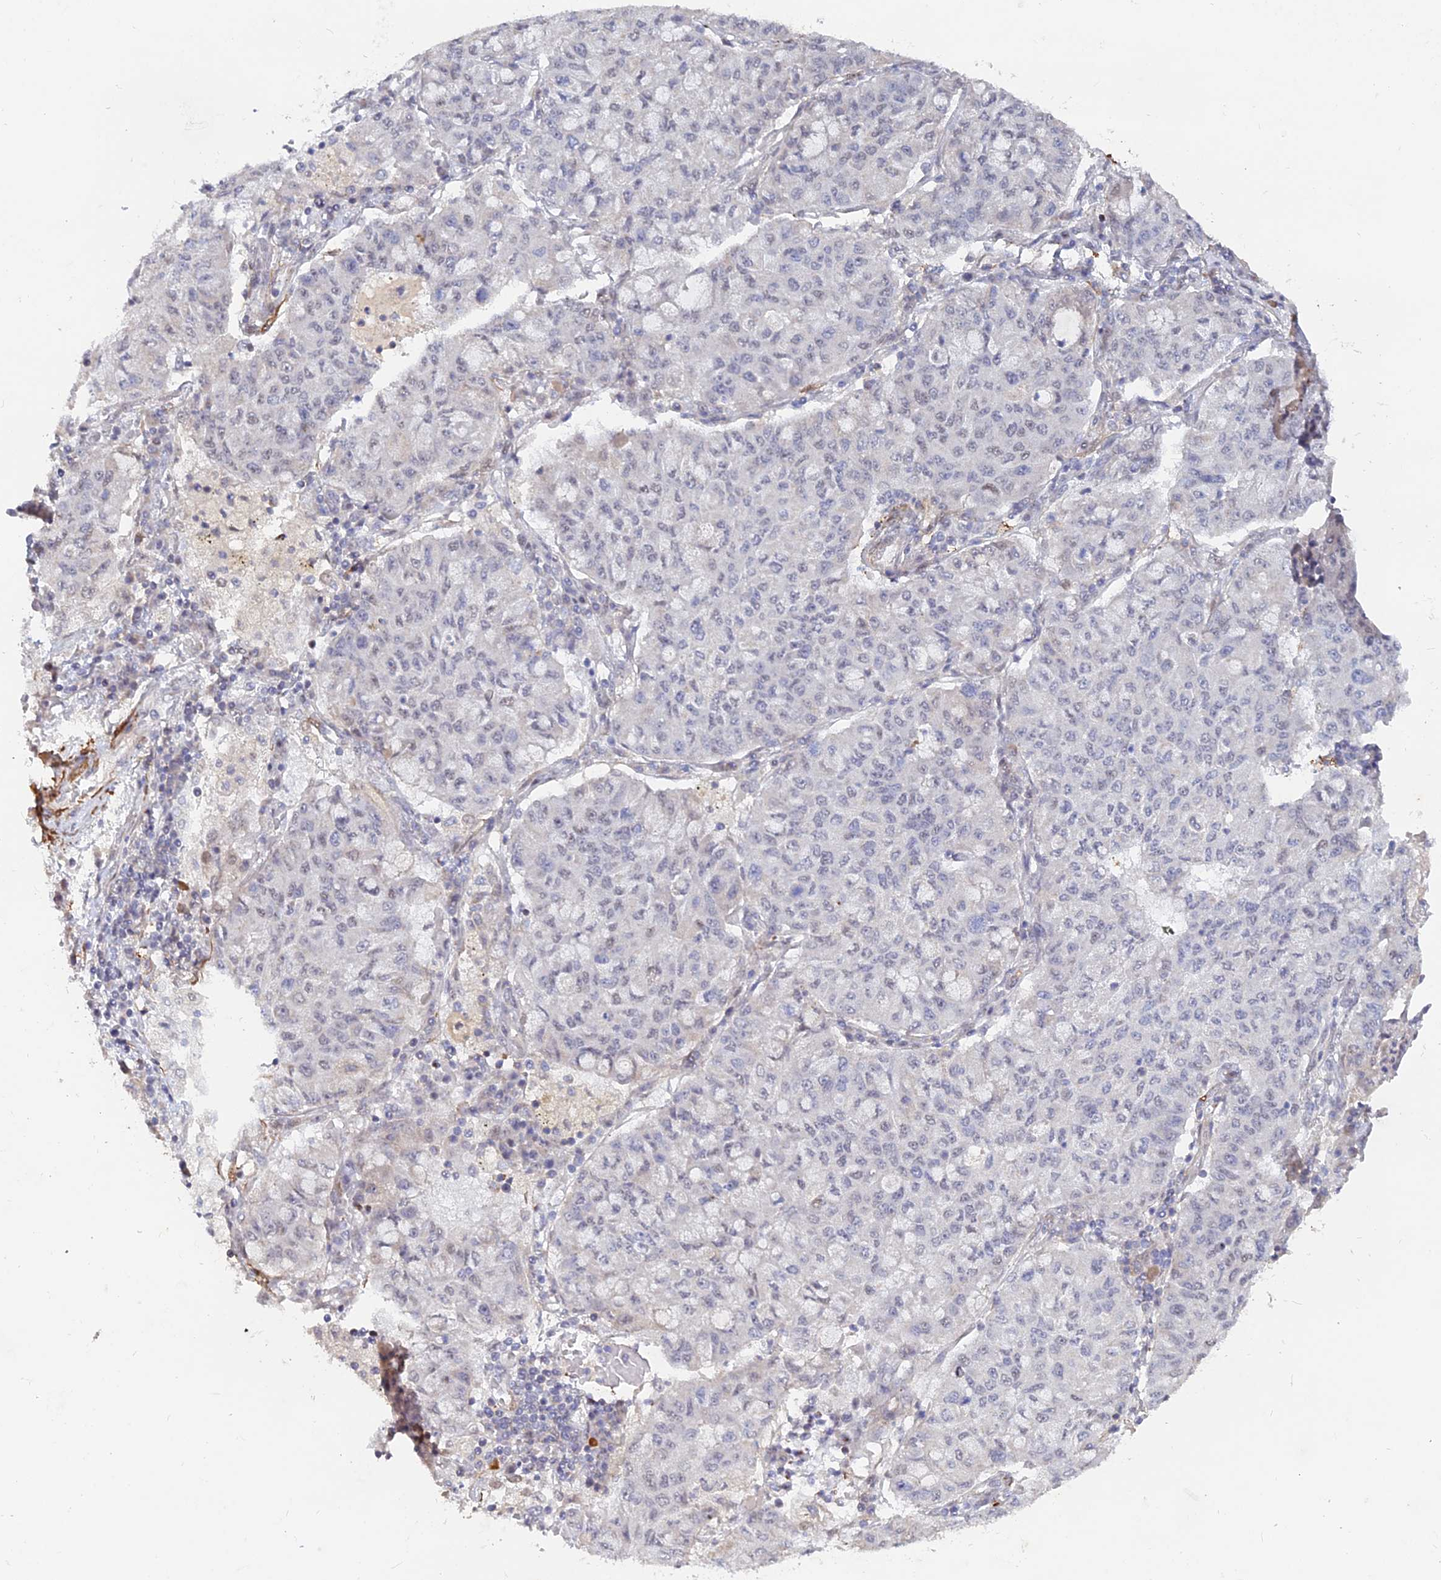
{"staining": {"intensity": "negative", "quantity": "none", "location": "none"}, "tissue": "lung cancer", "cell_type": "Tumor cells", "image_type": "cancer", "snomed": [{"axis": "morphology", "description": "Squamous cell carcinoma, NOS"}, {"axis": "topography", "description": "Lung"}], "caption": "Protein analysis of lung cancer (squamous cell carcinoma) demonstrates no significant expression in tumor cells. (Stains: DAB IHC with hematoxylin counter stain, Microscopy: brightfield microscopy at high magnification).", "gene": "CCDC154", "patient": {"sex": "male", "age": 74}}